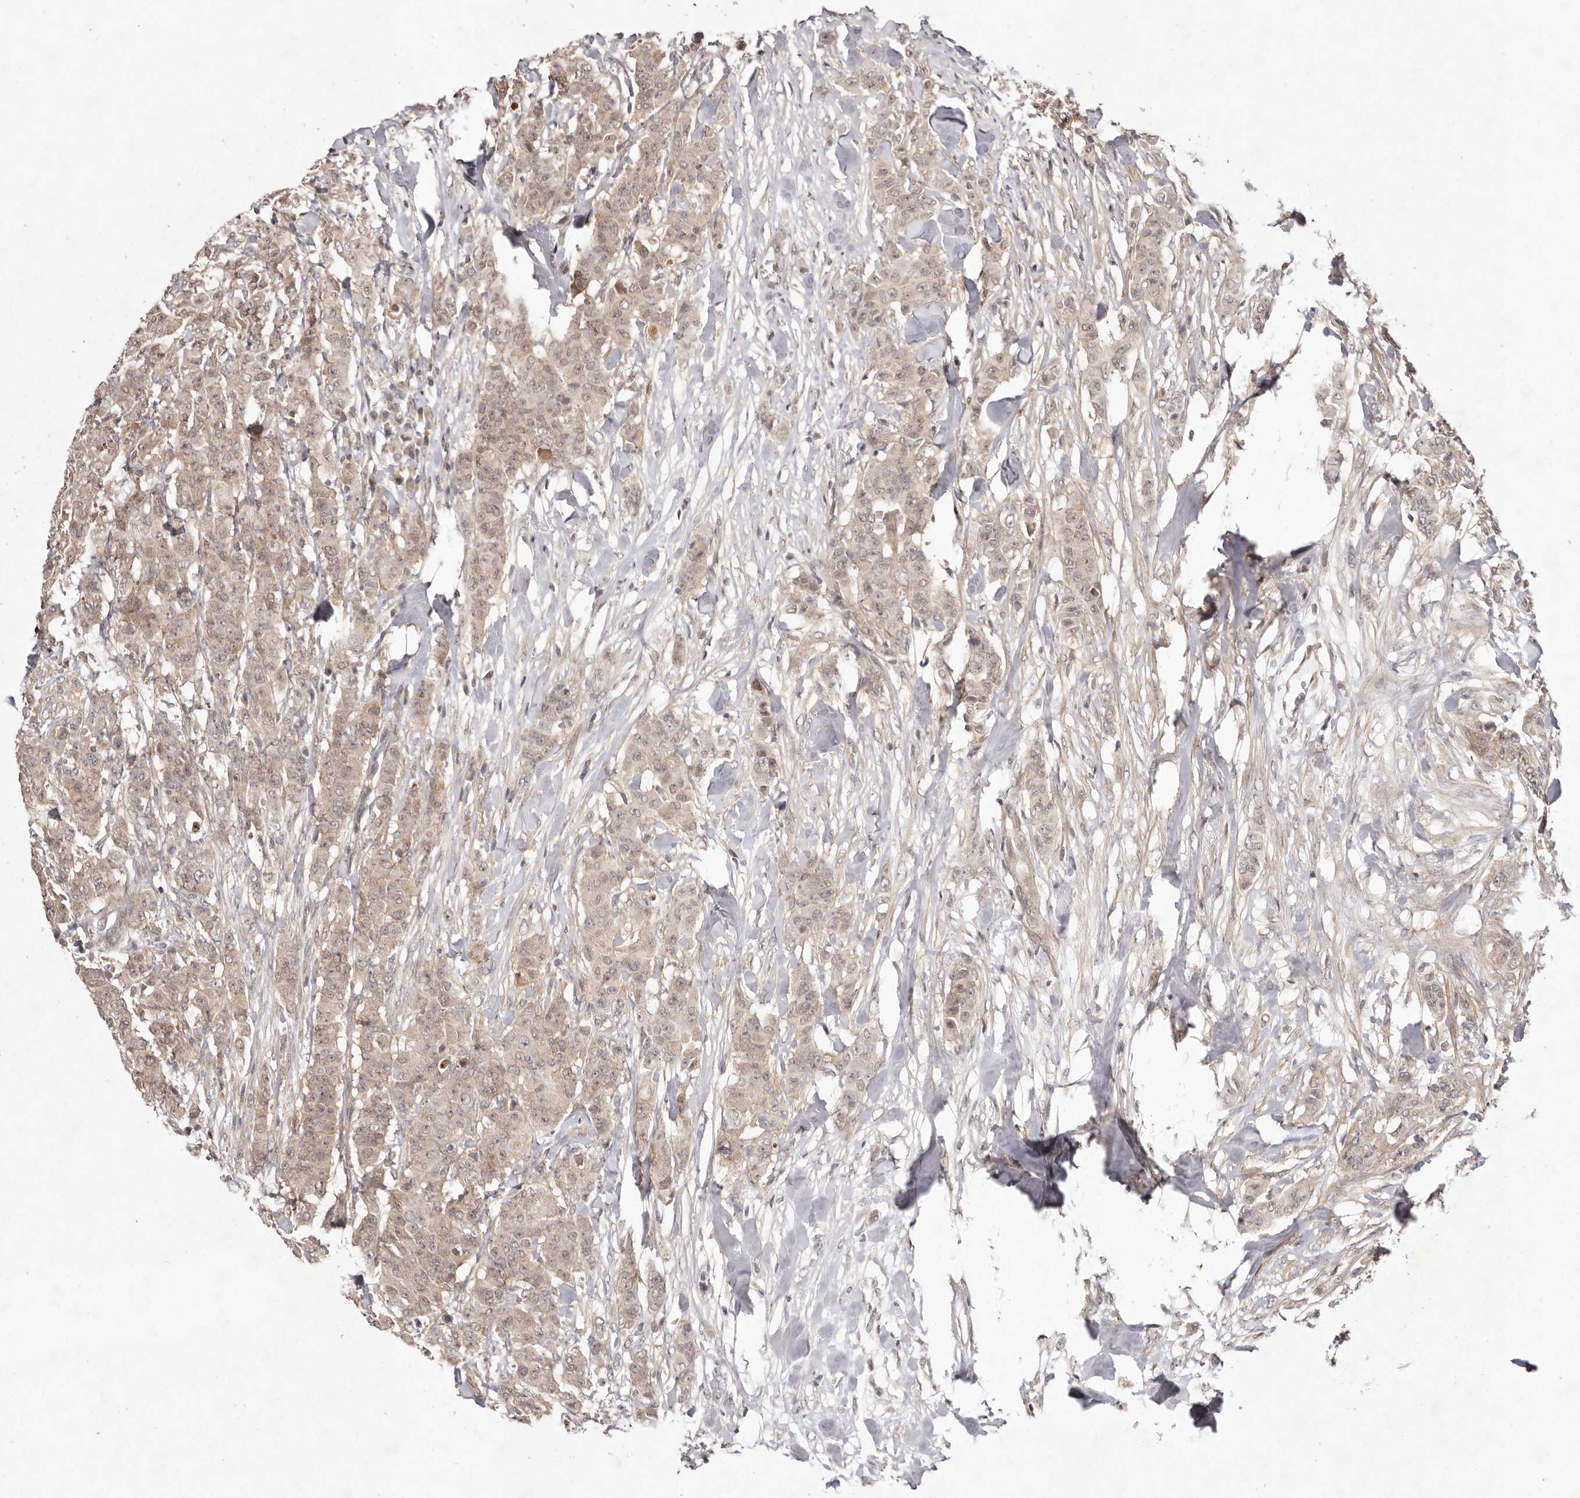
{"staining": {"intensity": "weak", "quantity": ">75%", "location": "cytoplasmic/membranous"}, "tissue": "breast cancer", "cell_type": "Tumor cells", "image_type": "cancer", "snomed": [{"axis": "morphology", "description": "Duct carcinoma"}, {"axis": "topography", "description": "Breast"}], "caption": "This is a histology image of IHC staining of intraductal carcinoma (breast), which shows weak expression in the cytoplasmic/membranous of tumor cells.", "gene": "BUD31", "patient": {"sex": "female", "age": 40}}